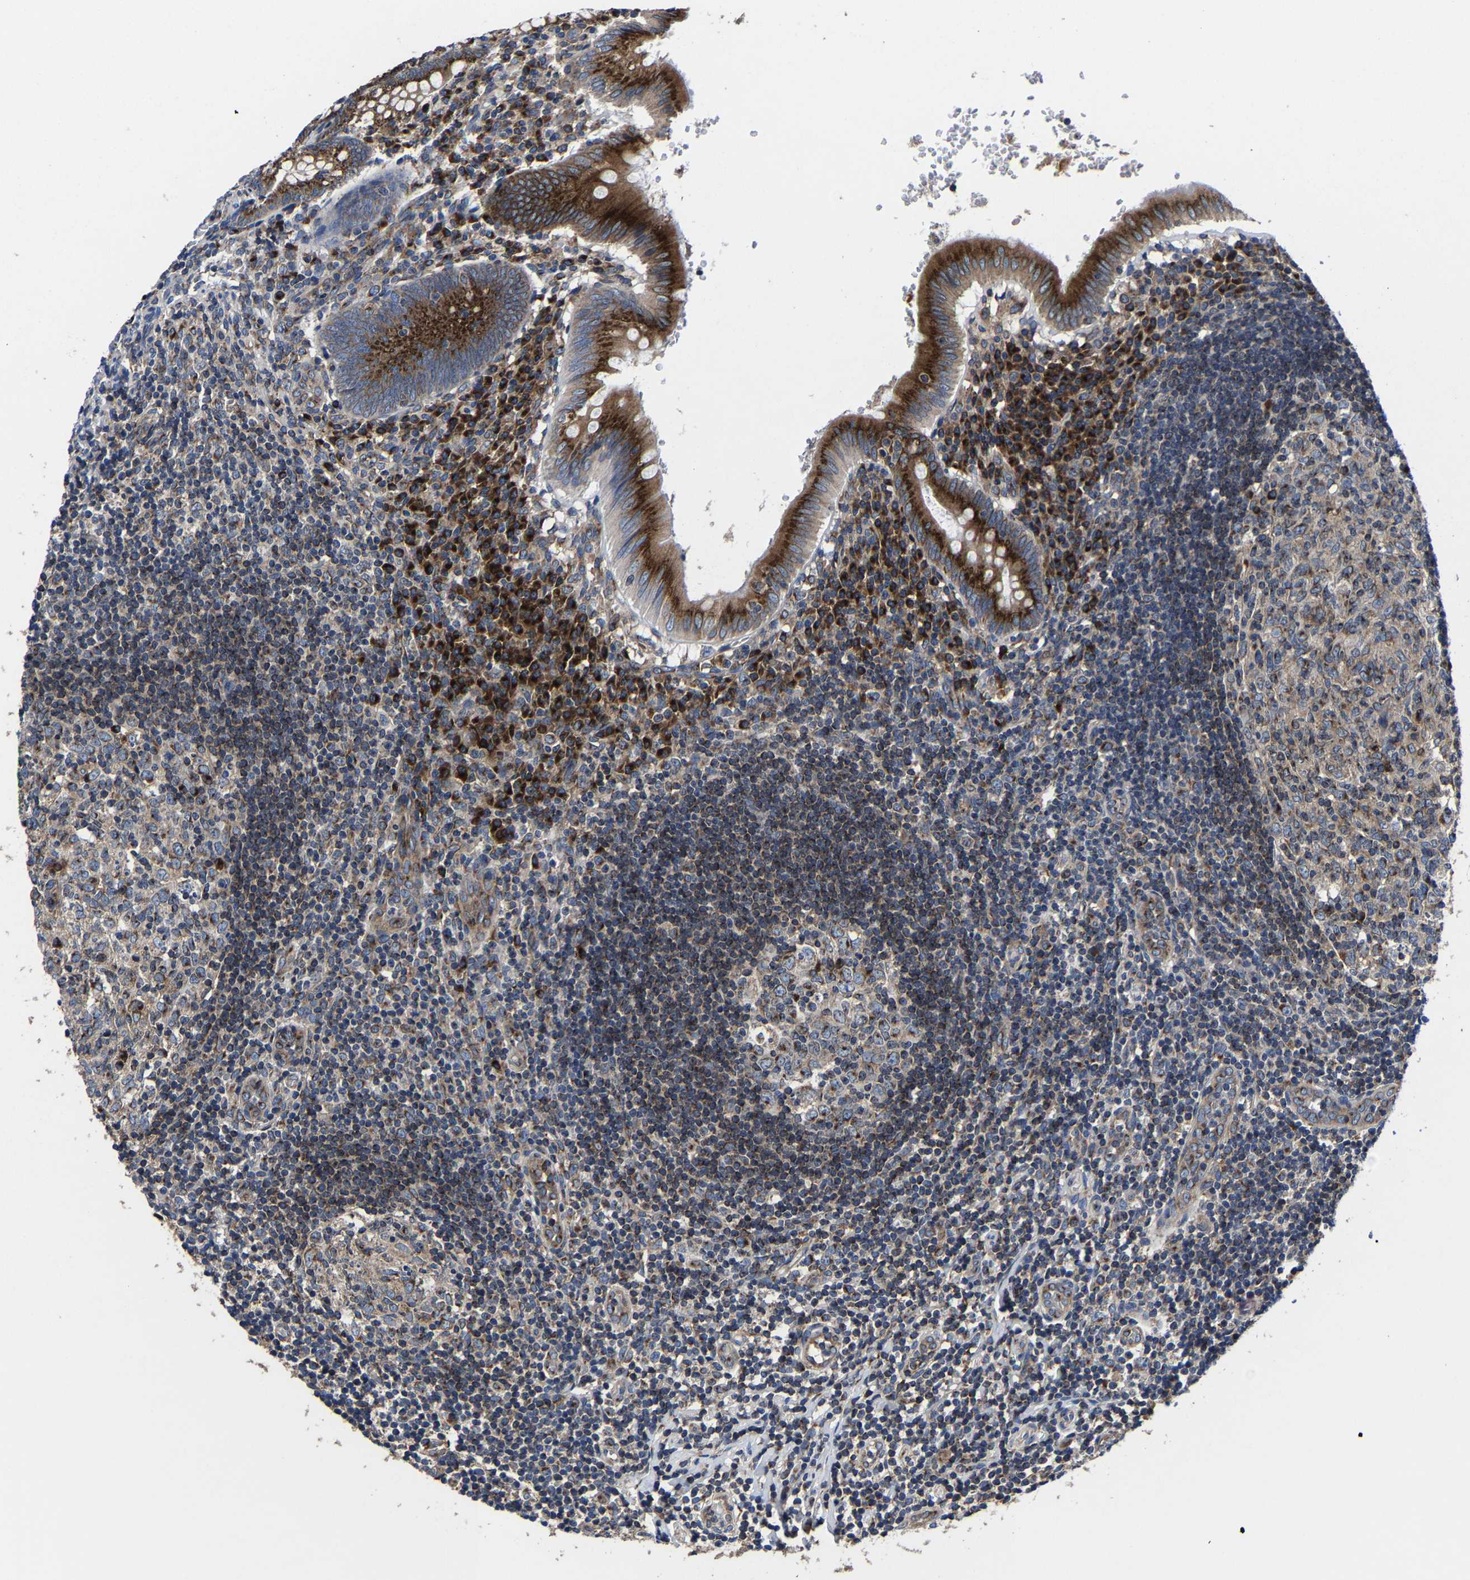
{"staining": {"intensity": "strong", "quantity": ">75%", "location": "cytoplasmic/membranous"}, "tissue": "appendix", "cell_type": "Glandular cells", "image_type": "normal", "snomed": [{"axis": "morphology", "description": "Normal tissue, NOS"}, {"axis": "topography", "description": "Appendix"}], "caption": "Approximately >75% of glandular cells in benign human appendix demonstrate strong cytoplasmic/membranous protein expression as visualized by brown immunohistochemical staining.", "gene": "EBAG9", "patient": {"sex": "male", "age": 8}}